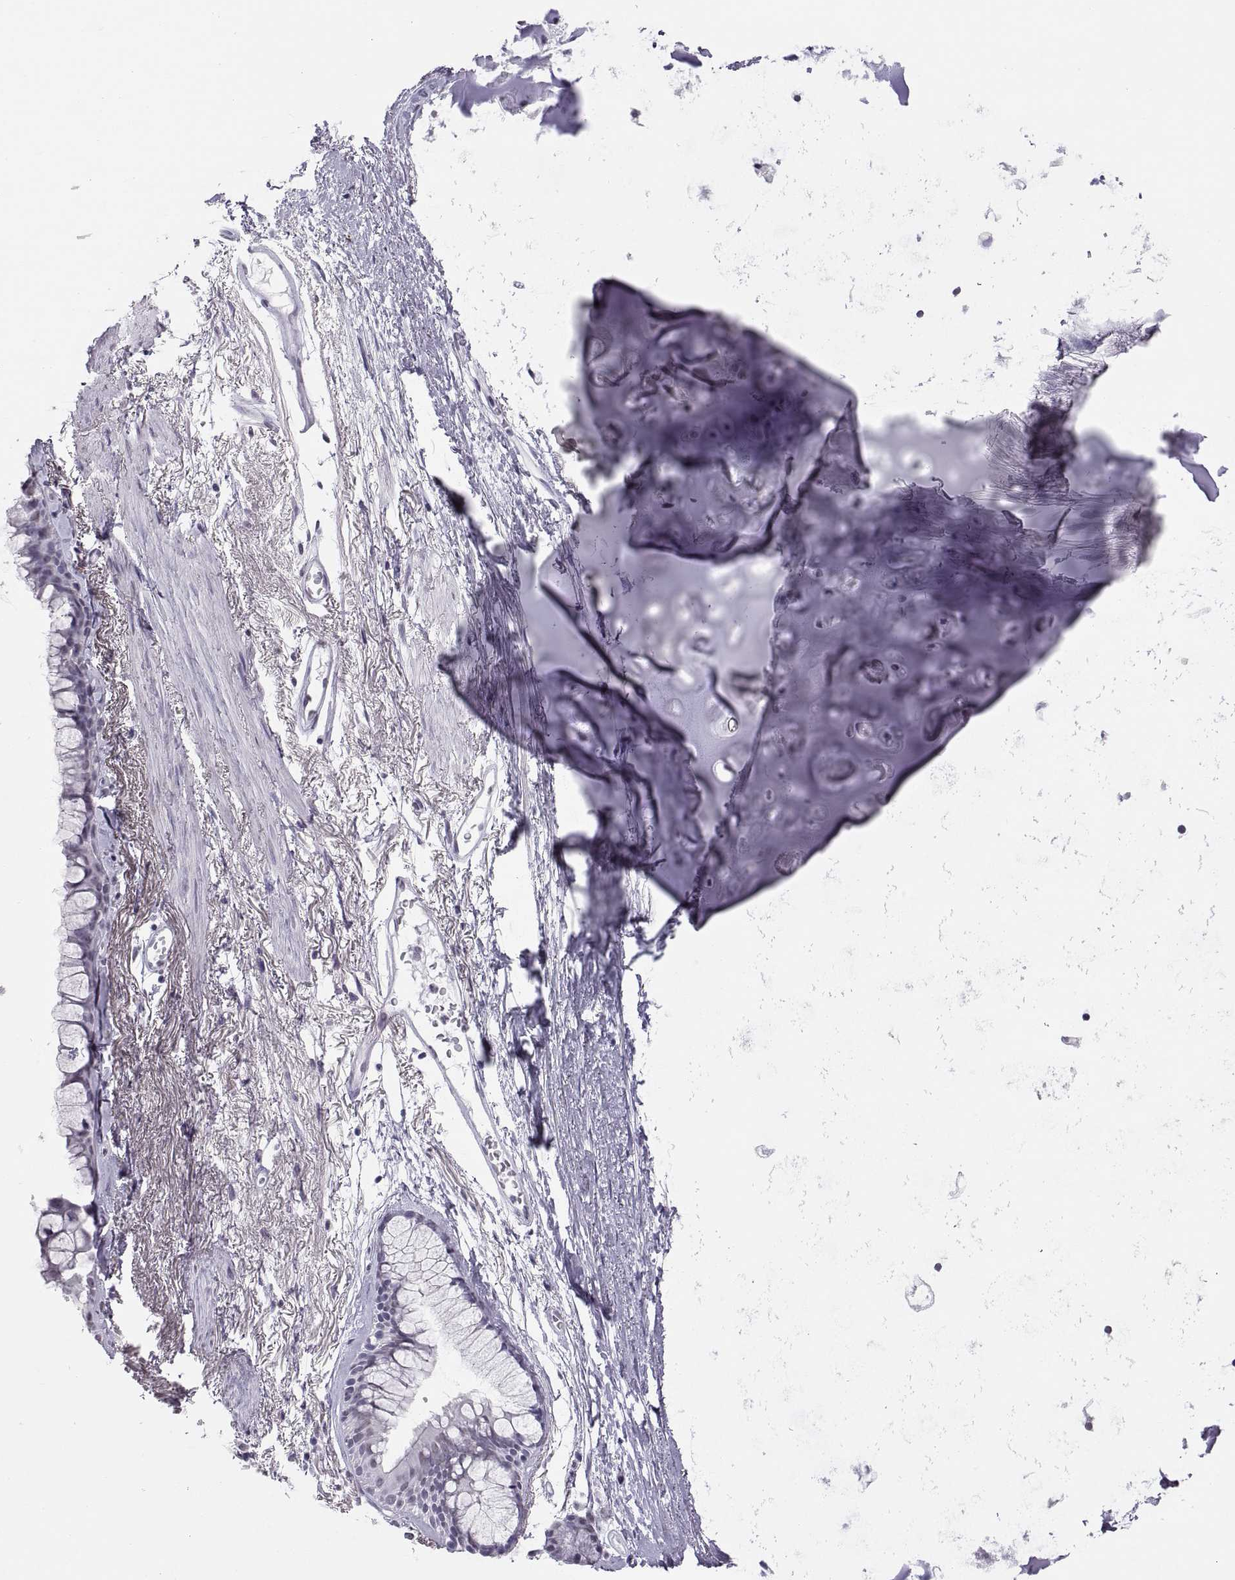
{"staining": {"intensity": "negative", "quantity": "none", "location": "none"}, "tissue": "bronchus", "cell_type": "Respiratory epithelial cells", "image_type": "normal", "snomed": [{"axis": "morphology", "description": "Normal tissue, NOS"}, {"axis": "morphology", "description": "Squamous cell carcinoma, NOS"}, {"axis": "topography", "description": "Cartilage tissue"}, {"axis": "topography", "description": "Bronchus"}], "caption": "The image reveals no staining of respiratory epithelial cells in unremarkable bronchus. (Brightfield microscopy of DAB (3,3'-diaminobenzidine) IHC at high magnification).", "gene": "CARTPT", "patient": {"sex": "male", "age": 72}}